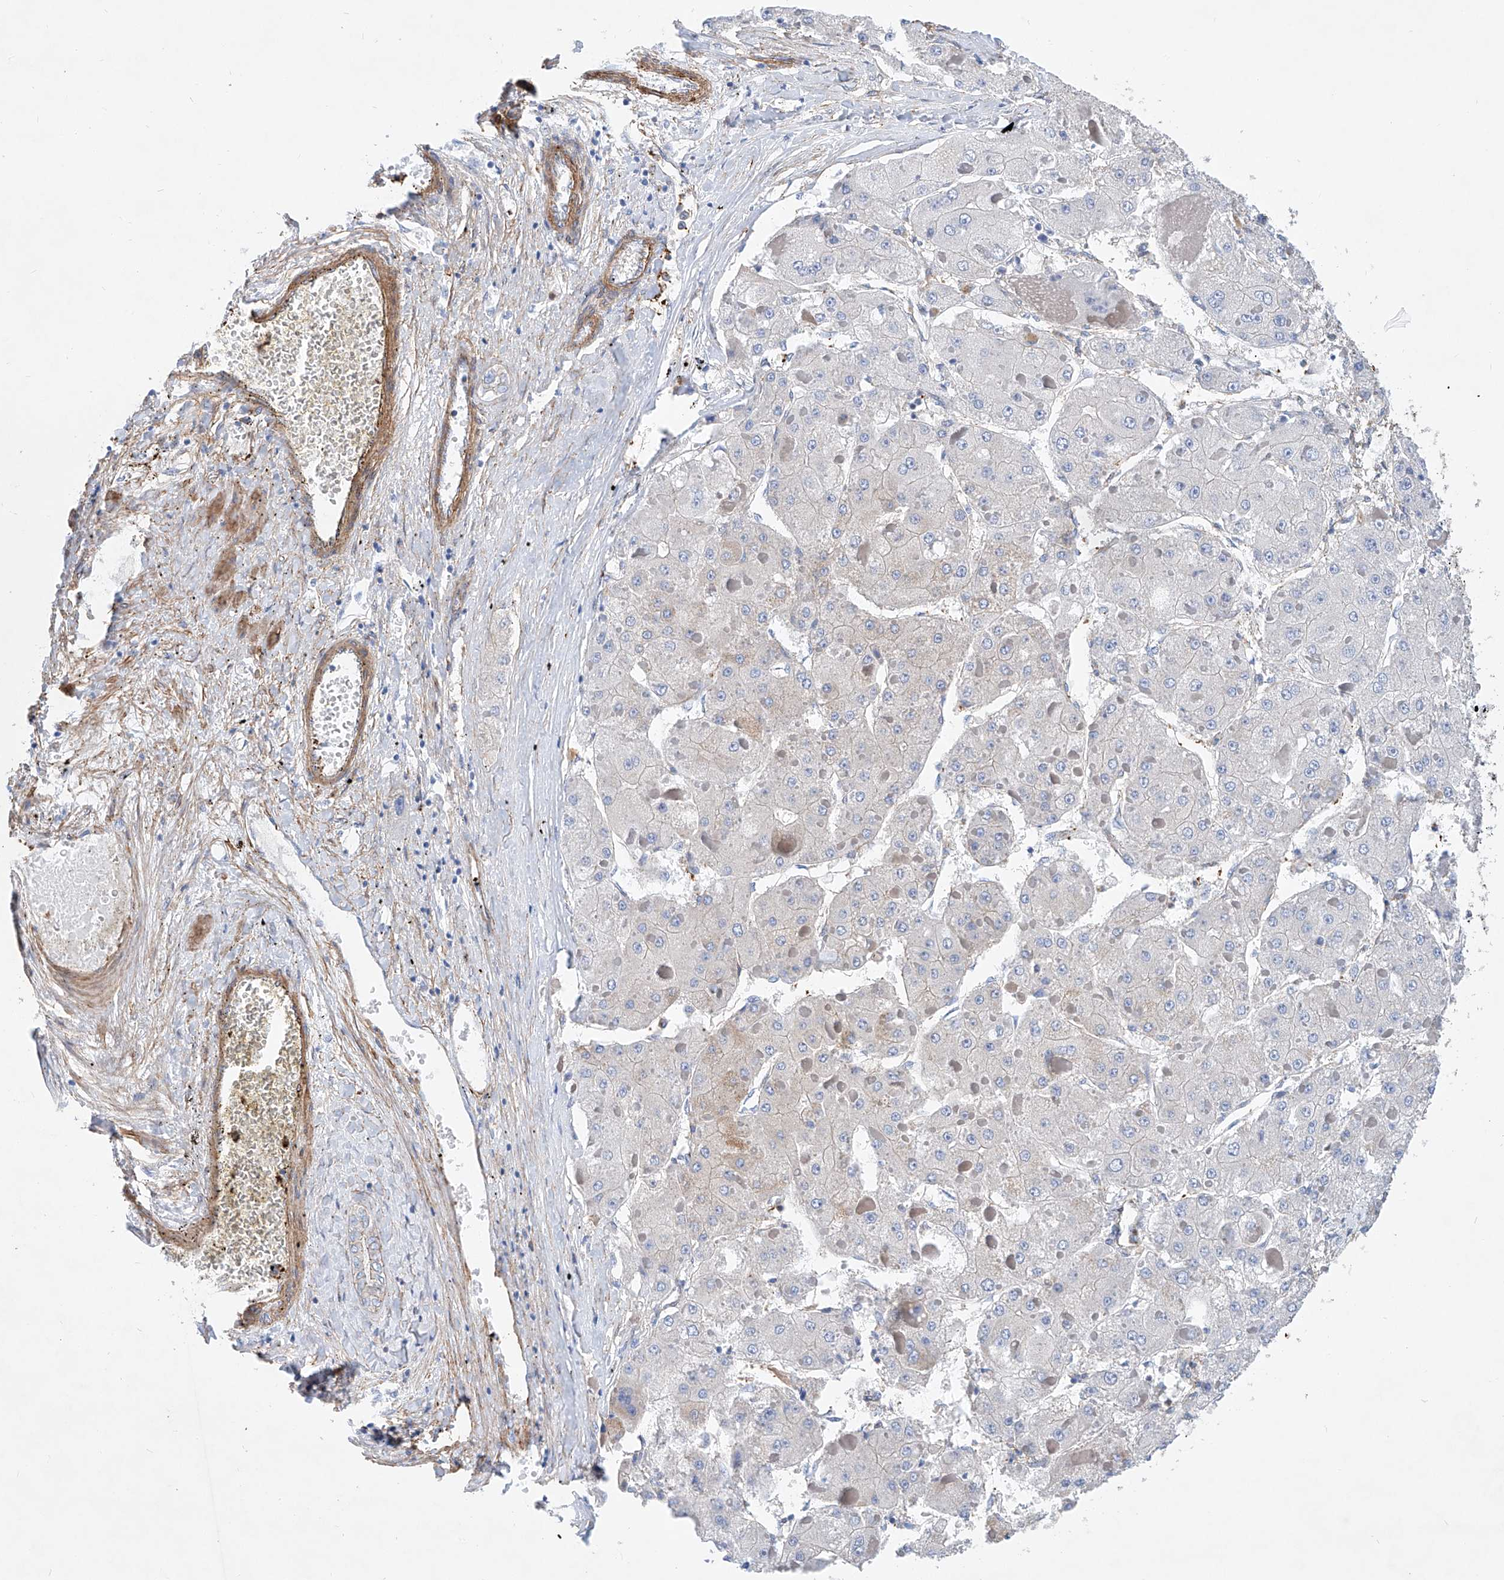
{"staining": {"intensity": "negative", "quantity": "none", "location": "none"}, "tissue": "liver cancer", "cell_type": "Tumor cells", "image_type": "cancer", "snomed": [{"axis": "morphology", "description": "Carcinoma, Hepatocellular, NOS"}, {"axis": "topography", "description": "Liver"}], "caption": "Immunohistochemistry photomicrograph of neoplastic tissue: liver cancer (hepatocellular carcinoma) stained with DAB (3,3'-diaminobenzidine) displays no significant protein expression in tumor cells.", "gene": "TAS2R60", "patient": {"sex": "female", "age": 73}}